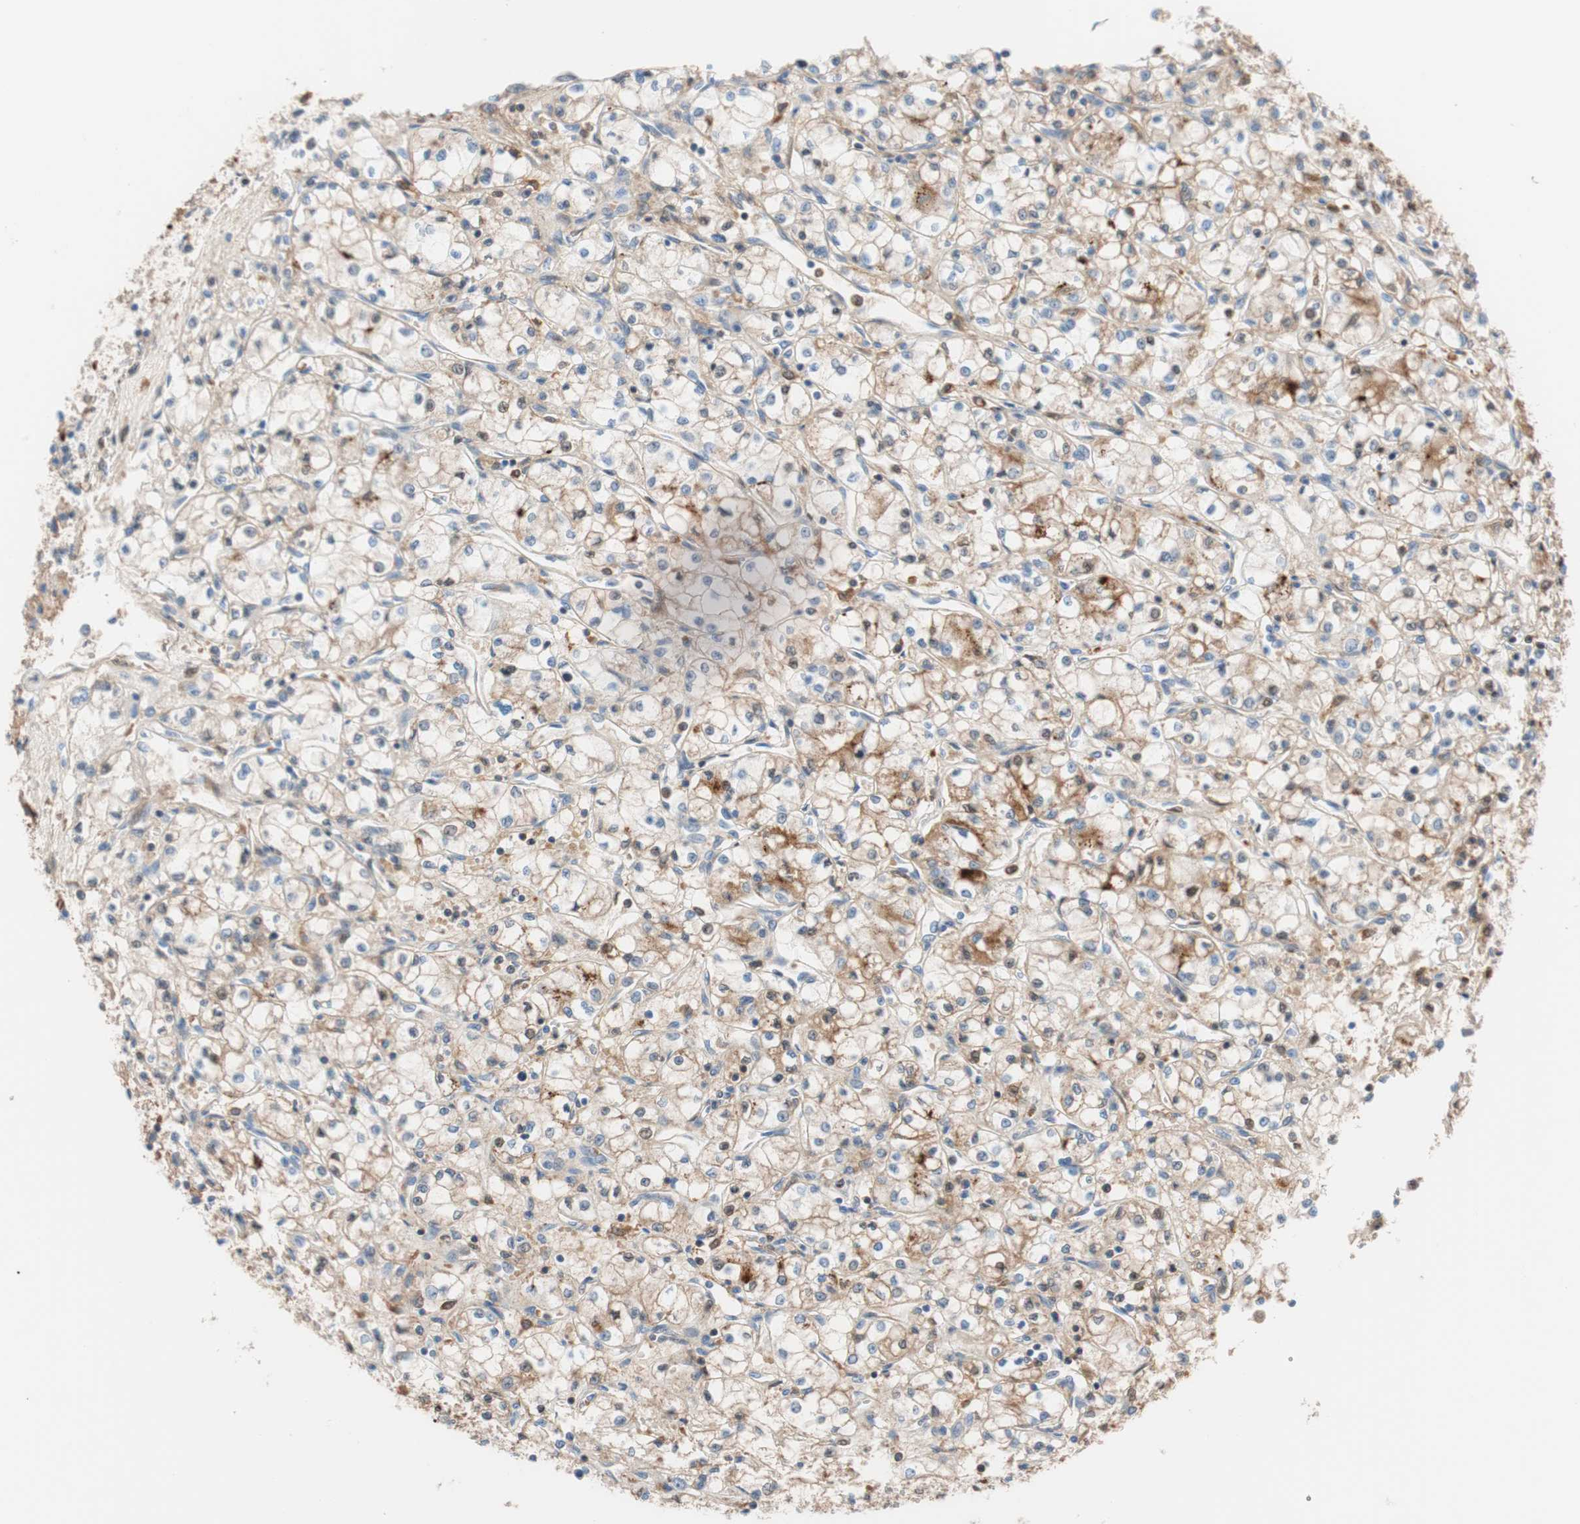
{"staining": {"intensity": "moderate", "quantity": "<25%", "location": "cytoplasmic/membranous"}, "tissue": "renal cancer", "cell_type": "Tumor cells", "image_type": "cancer", "snomed": [{"axis": "morphology", "description": "Normal tissue, NOS"}, {"axis": "morphology", "description": "Adenocarcinoma, NOS"}, {"axis": "topography", "description": "Kidney"}], "caption": "About <25% of tumor cells in renal adenocarcinoma exhibit moderate cytoplasmic/membranous protein staining as visualized by brown immunohistochemical staining.", "gene": "RBP4", "patient": {"sex": "male", "age": 59}}